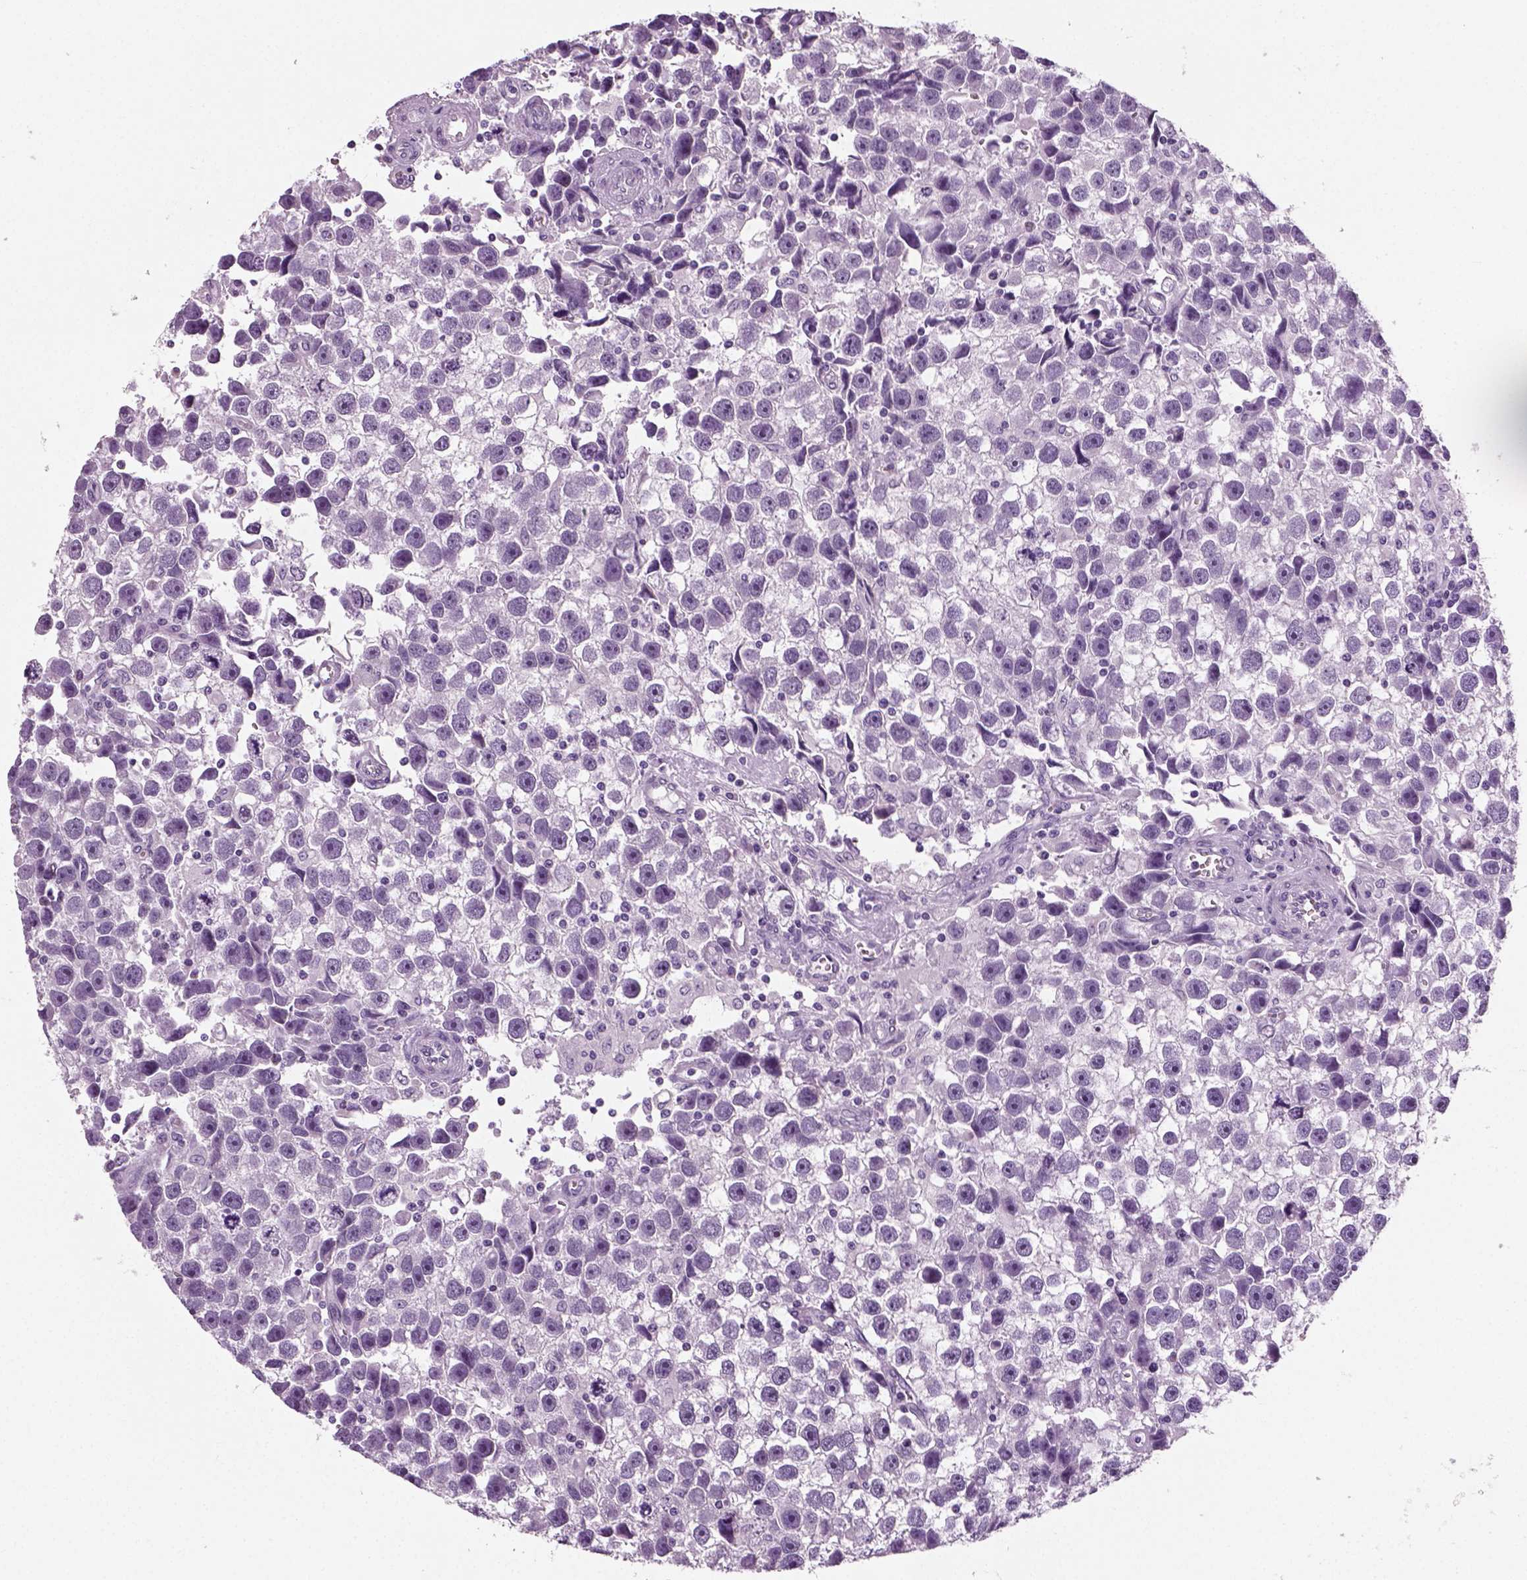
{"staining": {"intensity": "negative", "quantity": "none", "location": "none"}, "tissue": "testis cancer", "cell_type": "Tumor cells", "image_type": "cancer", "snomed": [{"axis": "morphology", "description": "Seminoma, NOS"}, {"axis": "topography", "description": "Testis"}], "caption": "Immunohistochemistry (IHC) of human testis seminoma reveals no positivity in tumor cells.", "gene": "SPATA31E1", "patient": {"sex": "male", "age": 43}}